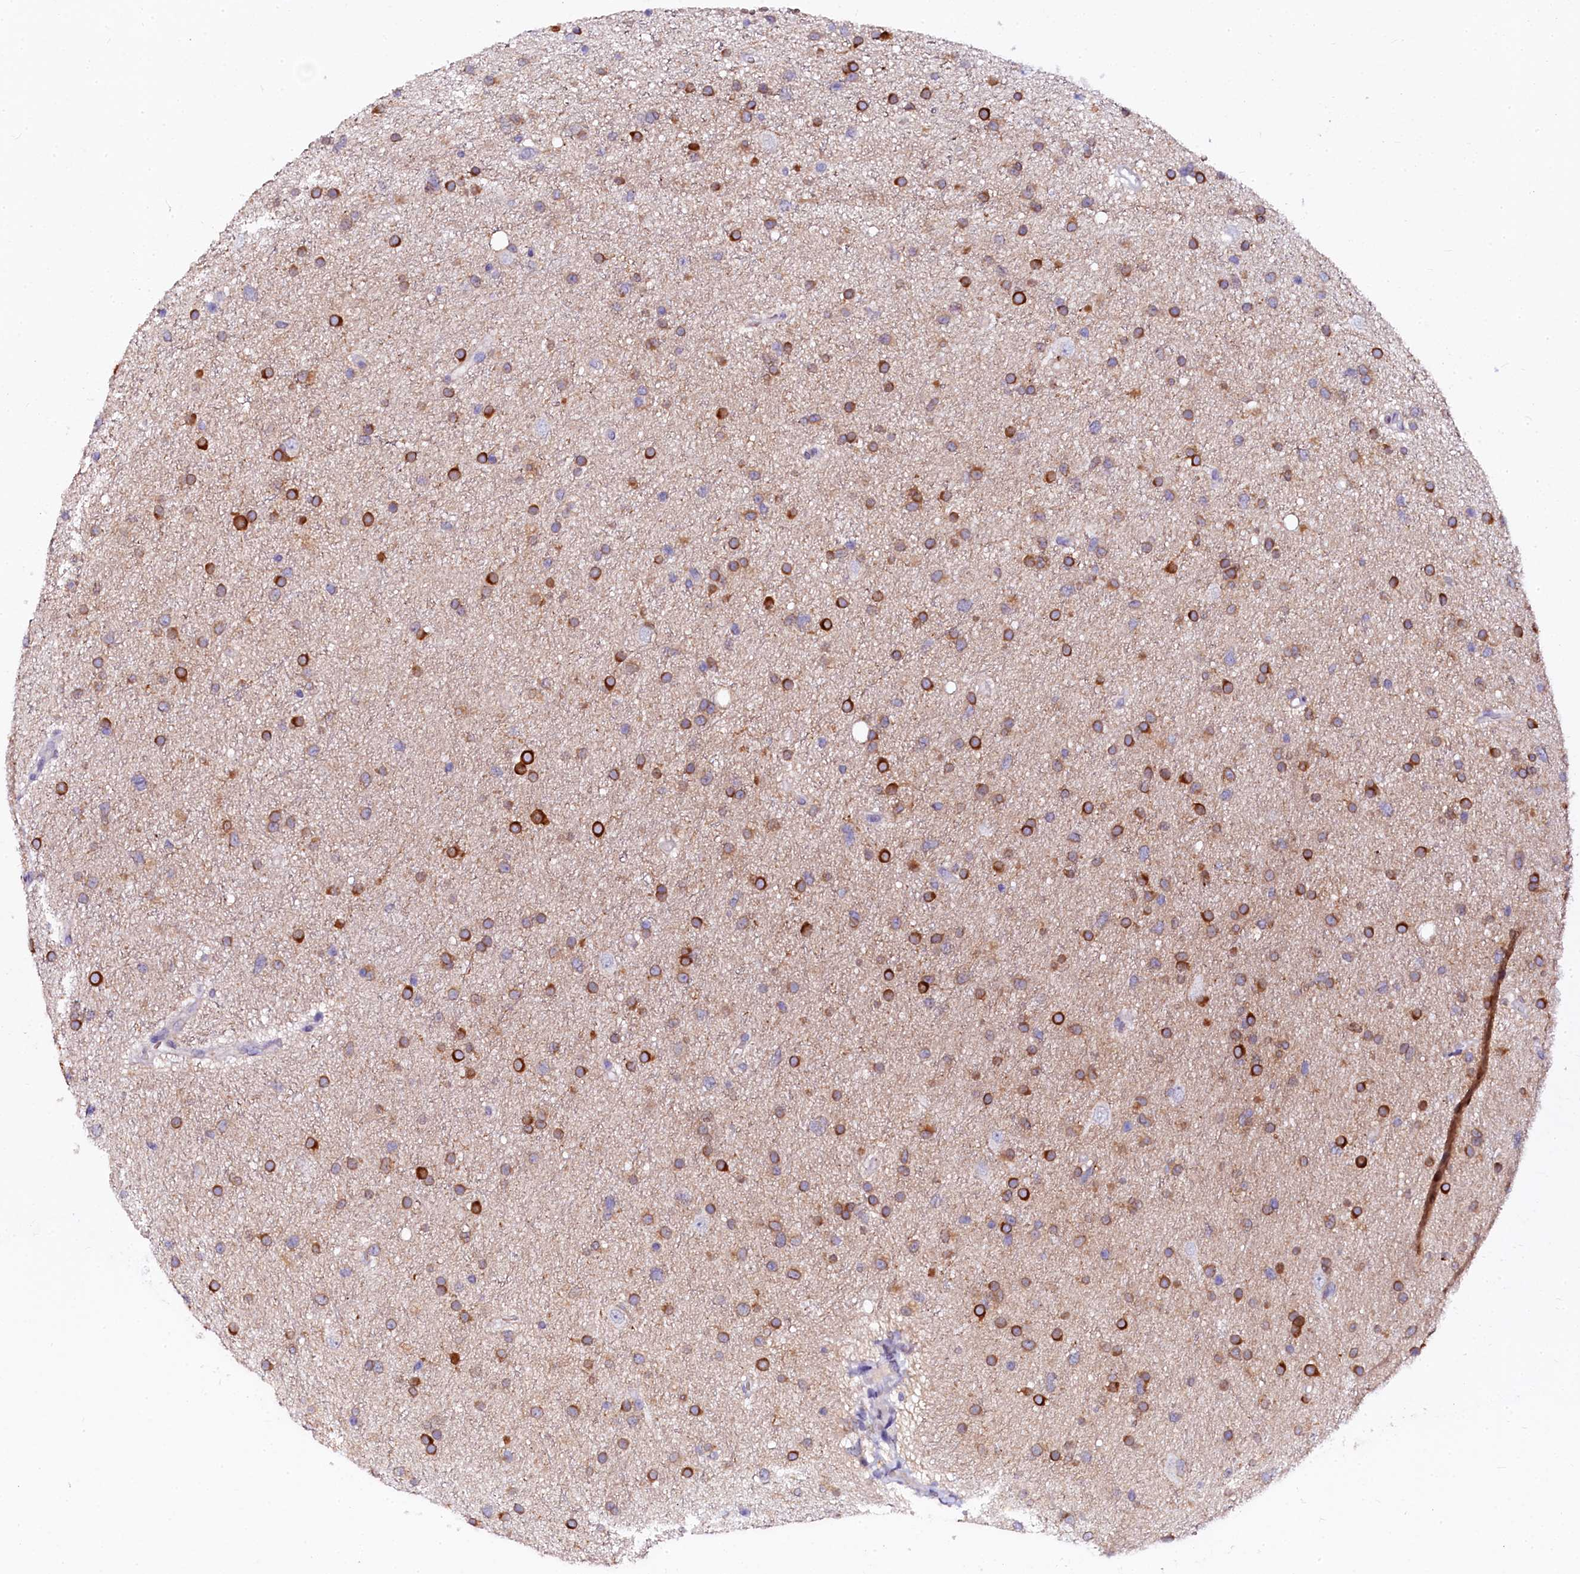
{"staining": {"intensity": "strong", "quantity": "25%-75%", "location": "cytoplasmic/membranous"}, "tissue": "glioma", "cell_type": "Tumor cells", "image_type": "cancer", "snomed": [{"axis": "morphology", "description": "Glioma, malignant, Low grade"}, {"axis": "topography", "description": "Cerebral cortex"}], "caption": "Immunohistochemistry (IHC) of human glioma displays high levels of strong cytoplasmic/membranous expression in approximately 25%-75% of tumor cells.", "gene": "CTDSPL2", "patient": {"sex": "female", "age": 39}}